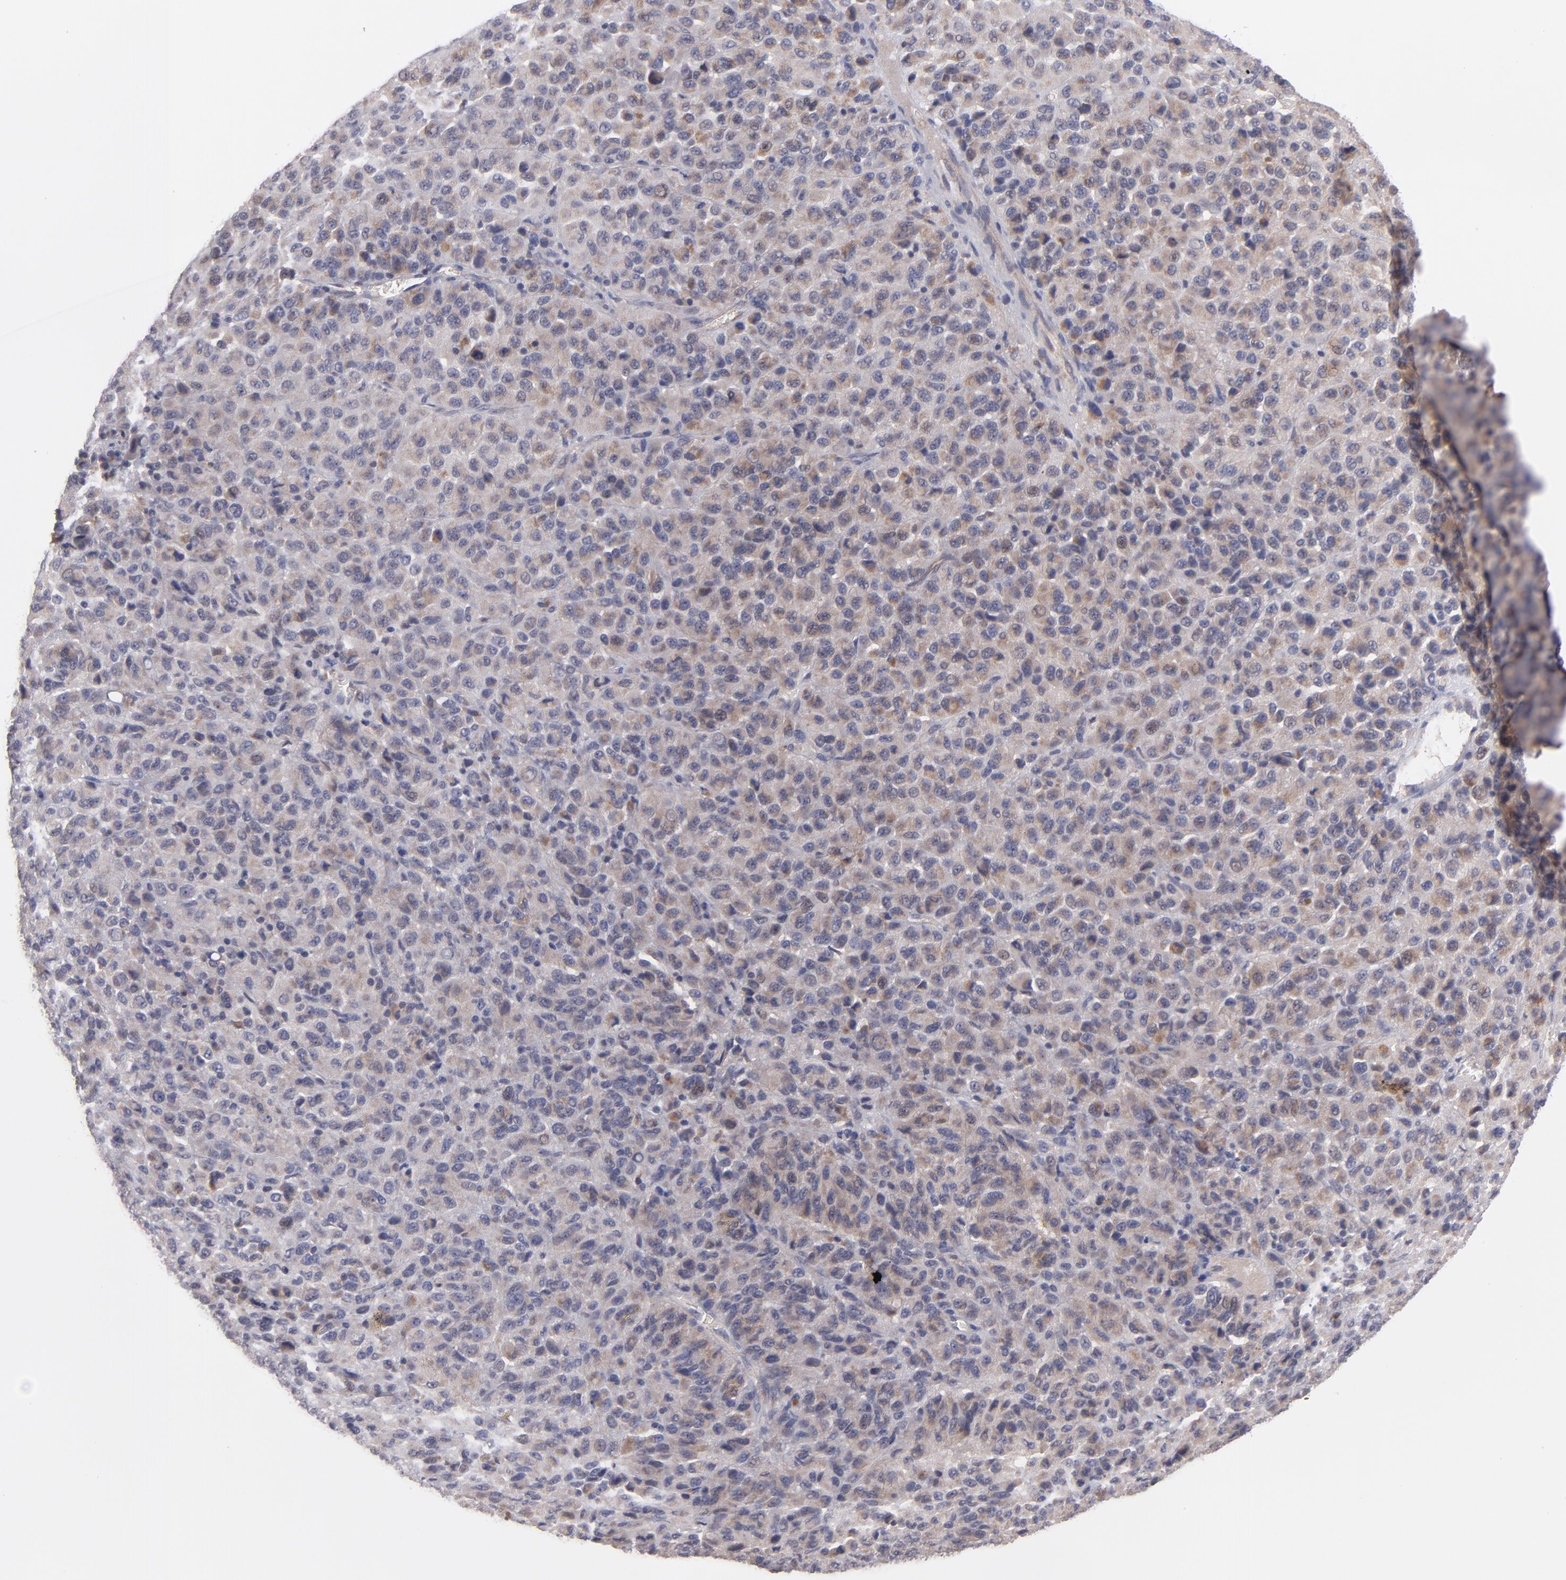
{"staining": {"intensity": "weak", "quantity": ">75%", "location": "cytoplasmic/membranous"}, "tissue": "melanoma", "cell_type": "Tumor cells", "image_type": "cancer", "snomed": [{"axis": "morphology", "description": "Malignant melanoma, Metastatic site"}, {"axis": "topography", "description": "Lung"}], "caption": "Immunohistochemistry (DAB (3,3'-diaminobenzidine)) staining of human malignant melanoma (metastatic site) reveals weak cytoplasmic/membranous protein positivity in about >75% of tumor cells.", "gene": "HCCS", "patient": {"sex": "male", "age": 64}}